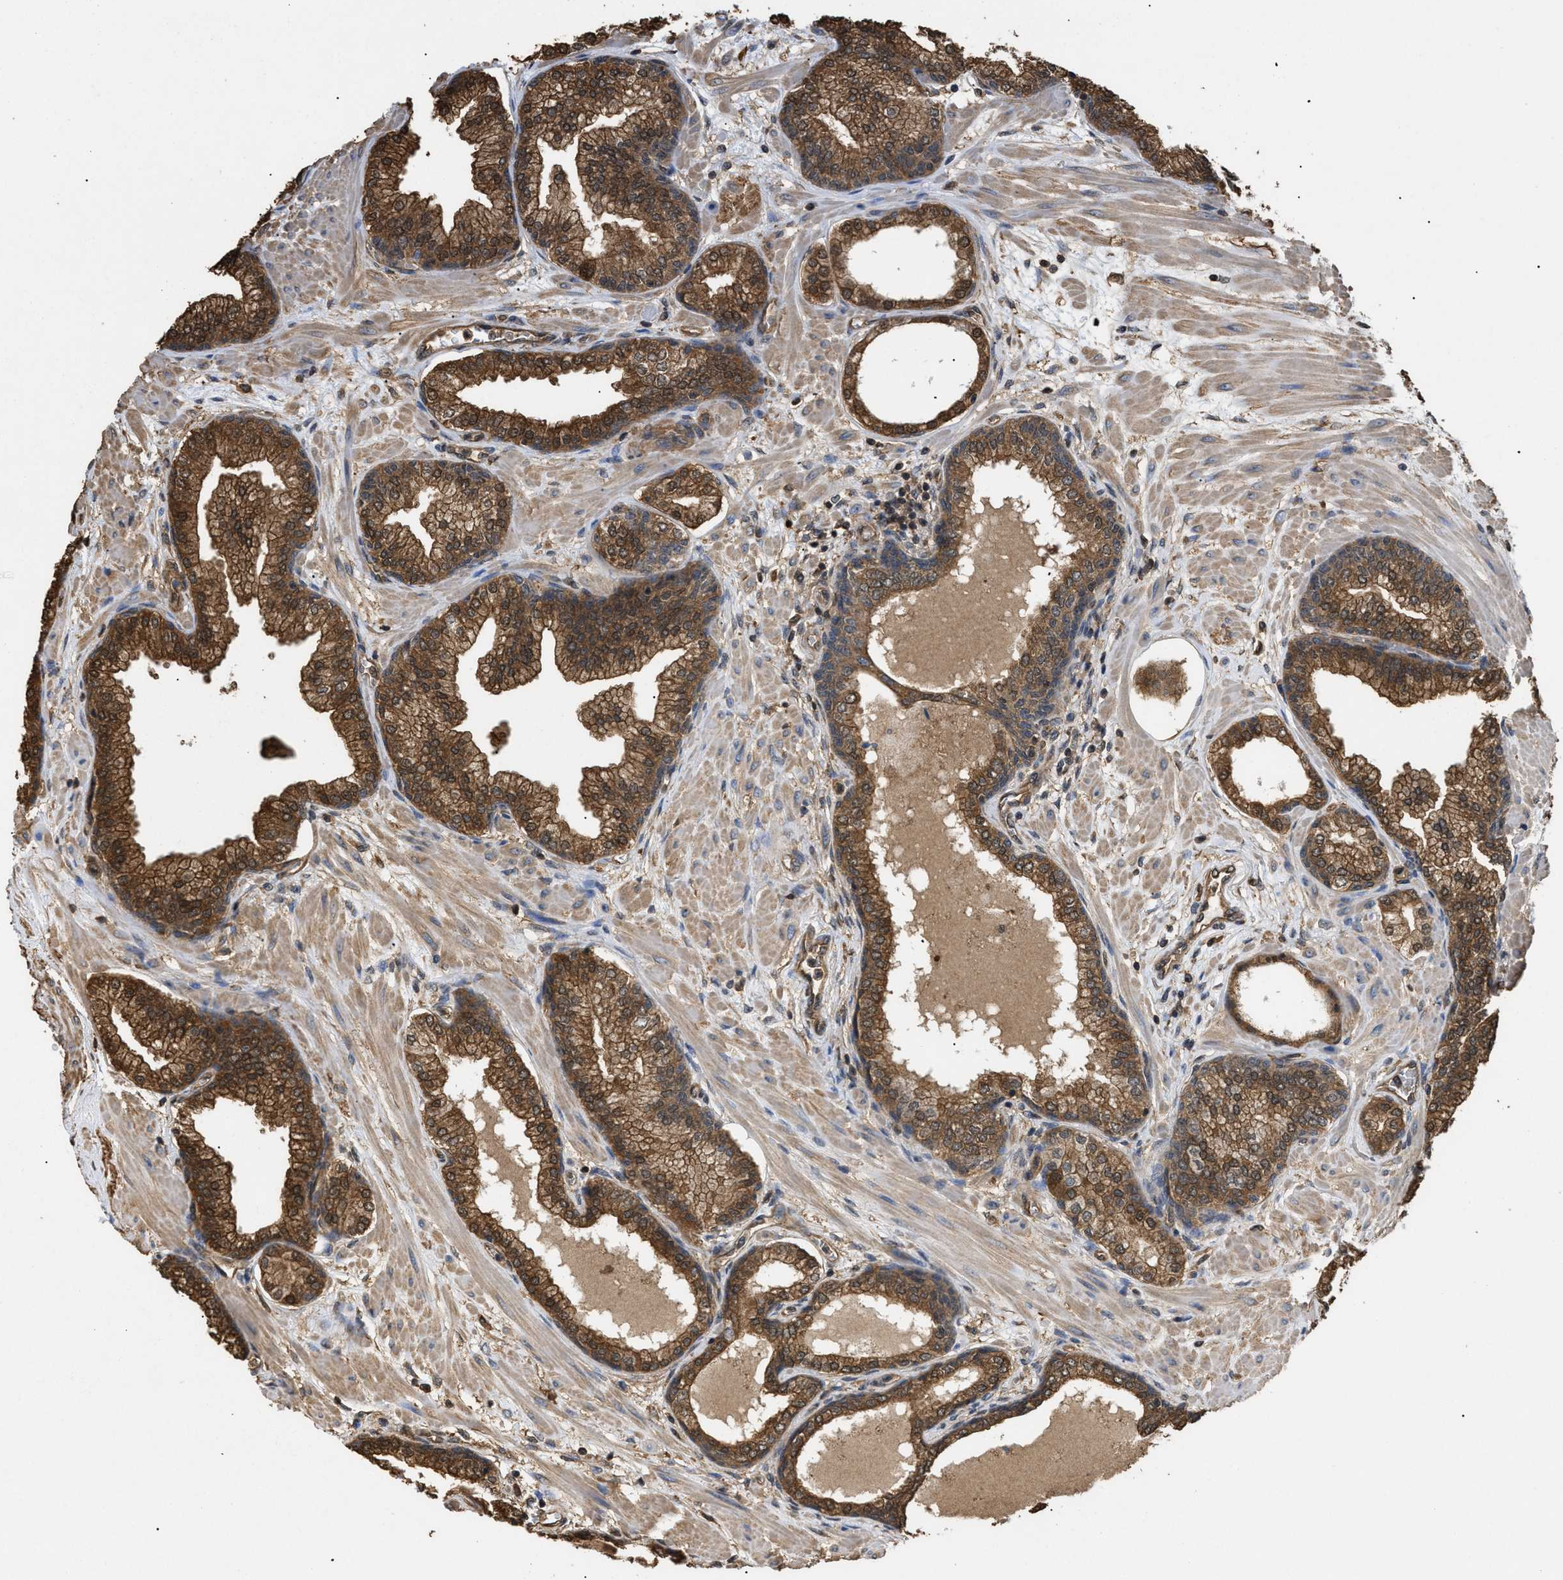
{"staining": {"intensity": "strong", "quantity": ">75%", "location": "cytoplasmic/membranous"}, "tissue": "prostate", "cell_type": "Glandular cells", "image_type": "normal", "snomed": [{"axis": "morphology", "description": "Normal tissue, NOS"}, {"axis": "morphology", "description": "Urothelial carcinoma, Low grade"}, {"axis": "topography", "description": "Urinary bladder"}, {"axis": "topography", "description": "Prostate"}], "caption": "IHC (DAB) staining of unremarkable human prostate exhibits strong cytoplasmic/membranous protein expression in approximately >75% of glandular cells.", "gene": "CALM1", "patient": {"sex": "male", "age": 60}}